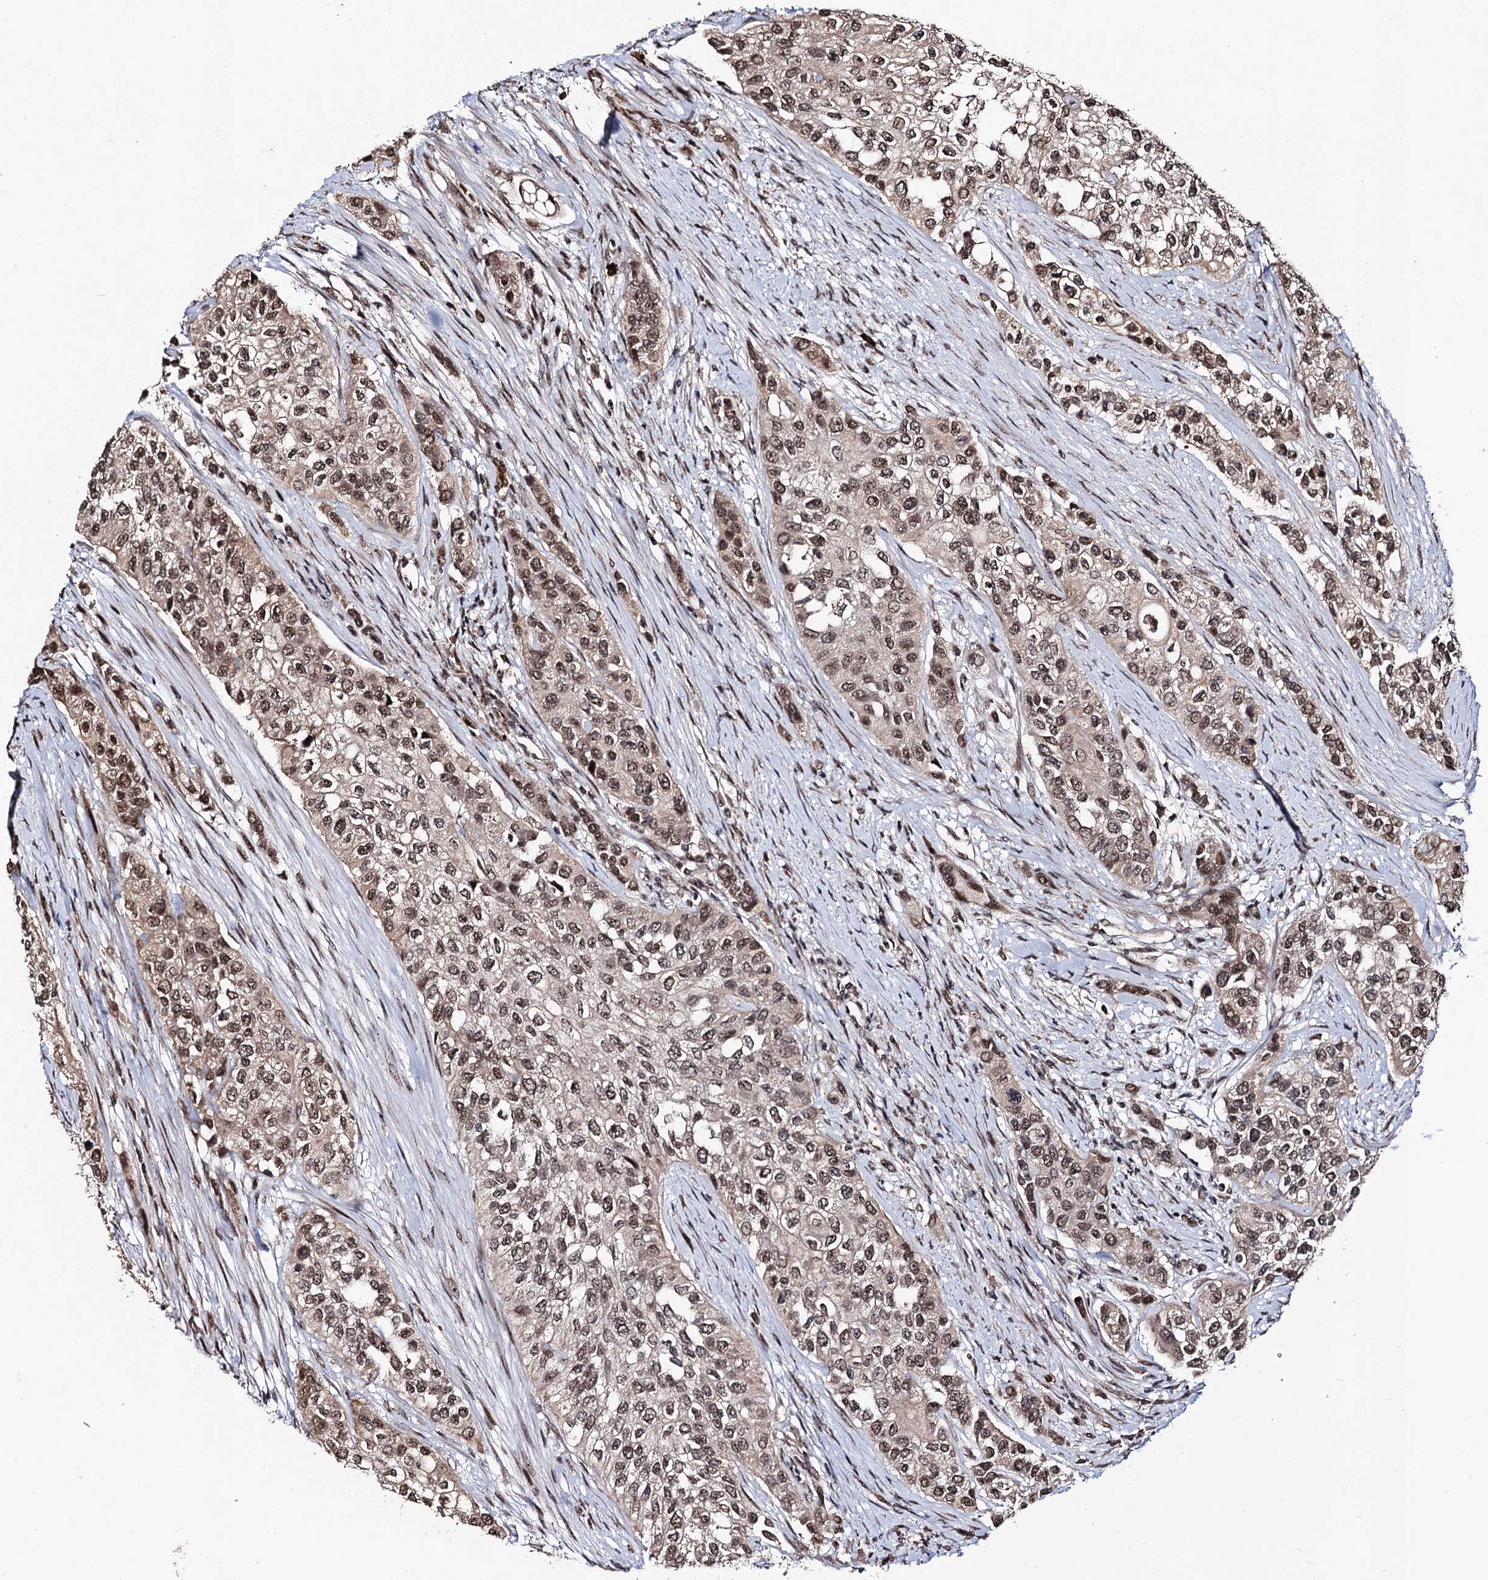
{"staining": {"intensity": "moderate", "quantity": ">75%", "location": "nuclear"}, "tissue": "urothelial cancer", "cell_type": "Tumor cells", "image_type": "cancer", "snomed": [{"axis": "morphology", "description": "Normal tissue, NOS"}, {"axis": "morphology", "description": "Urothelial carcinoma, High grade"}, {"axis": "topography", "description": "Vascular tissue"}, {"axis": "topography", "description": "Urinary bladder"}], "caption": "This is a micrograph of immunohistochemistry (IHC) staining of high-grade urothelial carcinoma, which shows moderate positivity in the nuclear of tumor cells.", "gene": "SFSWAP", "patient": {"sex": "female", "age": 56}}